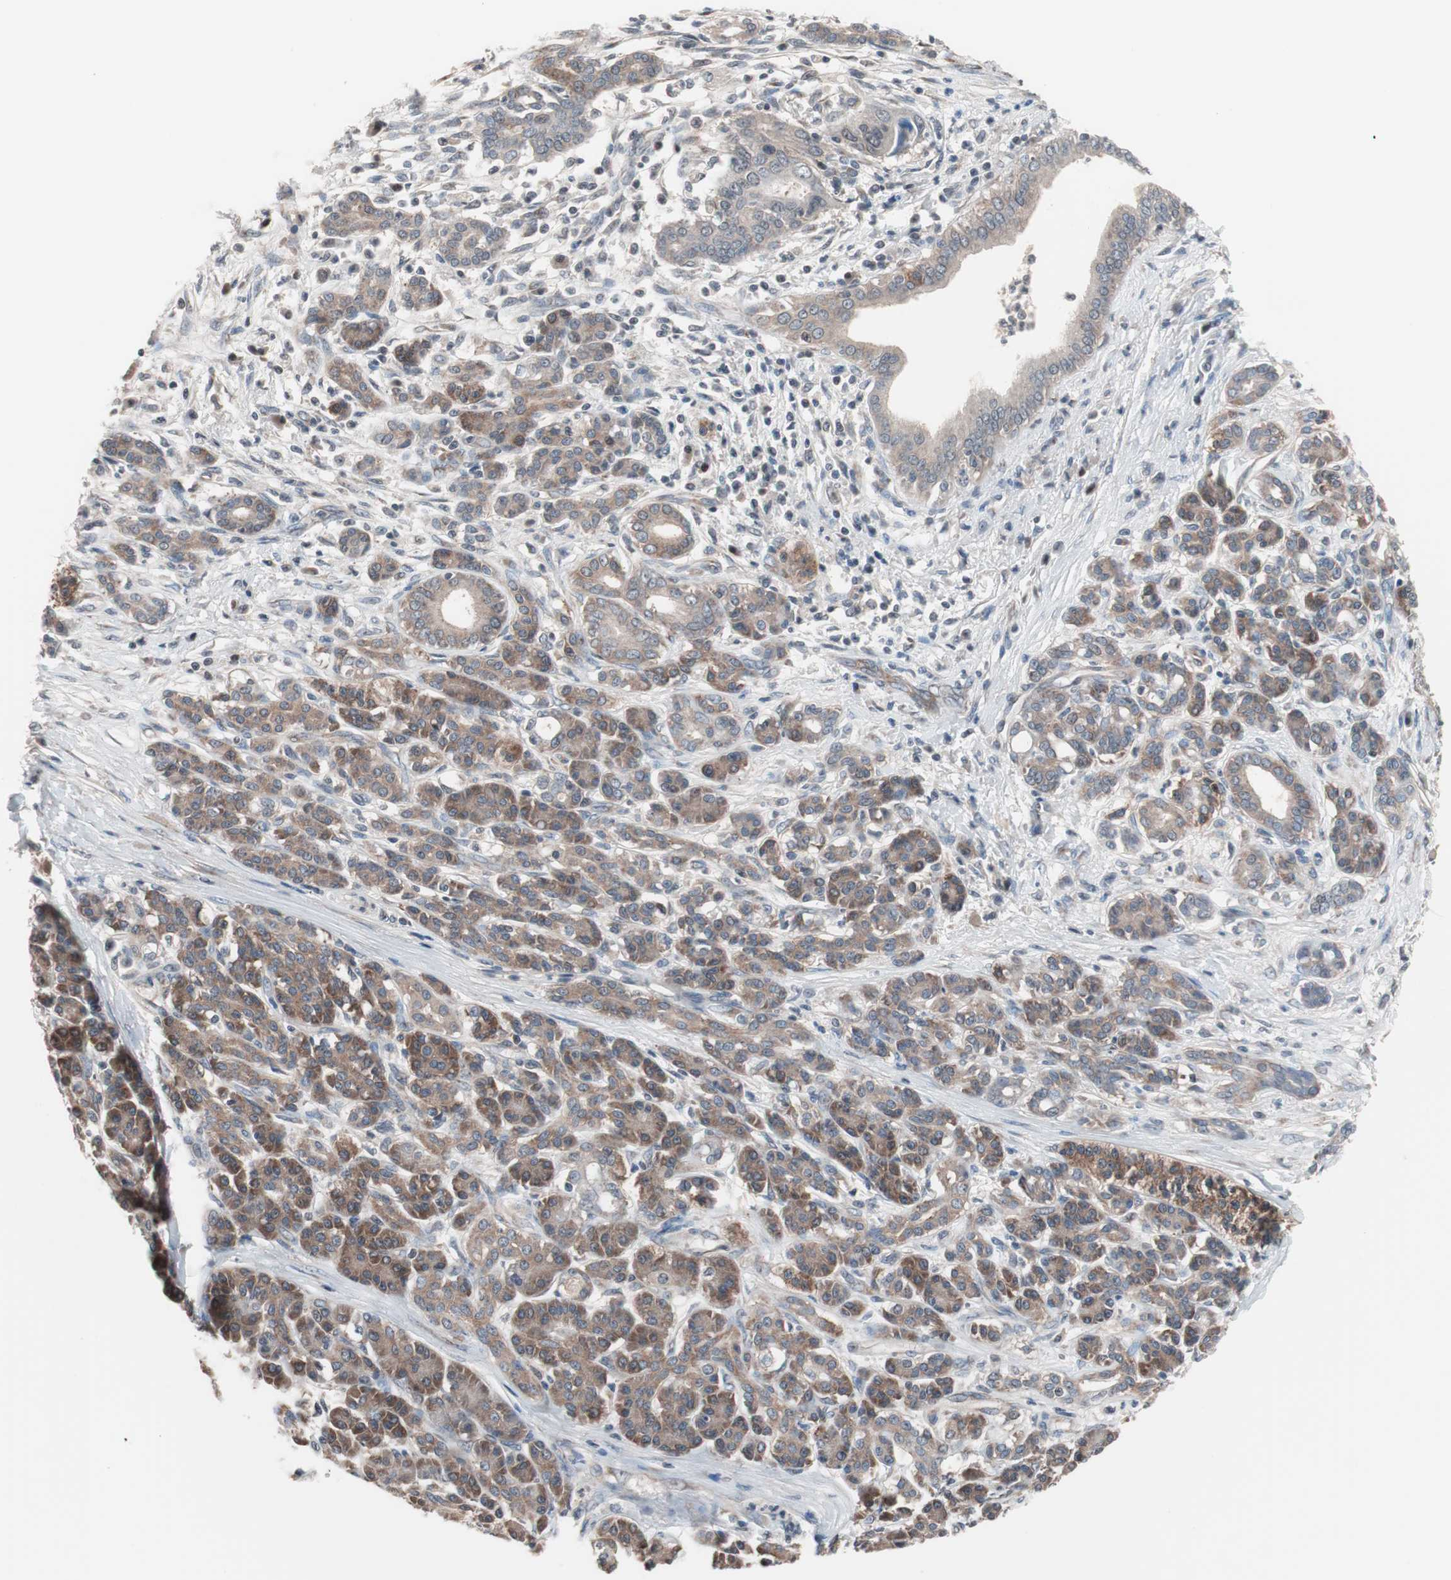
{"staining": {"intensity": "weak", "quantity": "25%-75%", "location": "cytoplasmic/membranous"}, "tissue": "pancreatic cancer", "cell_type": "Tumor cells", "image_type": "cancer", "snomed": [{"axis": "morphology", "description": "Adenocarcinoma, NOS"}, {"axis": "topography", "description": "Pancreas"}], "caption": "Immunohistochemistry histopathology image of neoplastic tissue: human pancreatic cancer (adenocarcinoma) stained using immunohistochemistry shows low levels of weak protein expression localized specifically in the cytoplasmic/membranous of tumor cells, appearing as a cytoplasmic/membranous brown color.", "gene": "IRS1", "patient": {"sex": "male", "age": 59}}